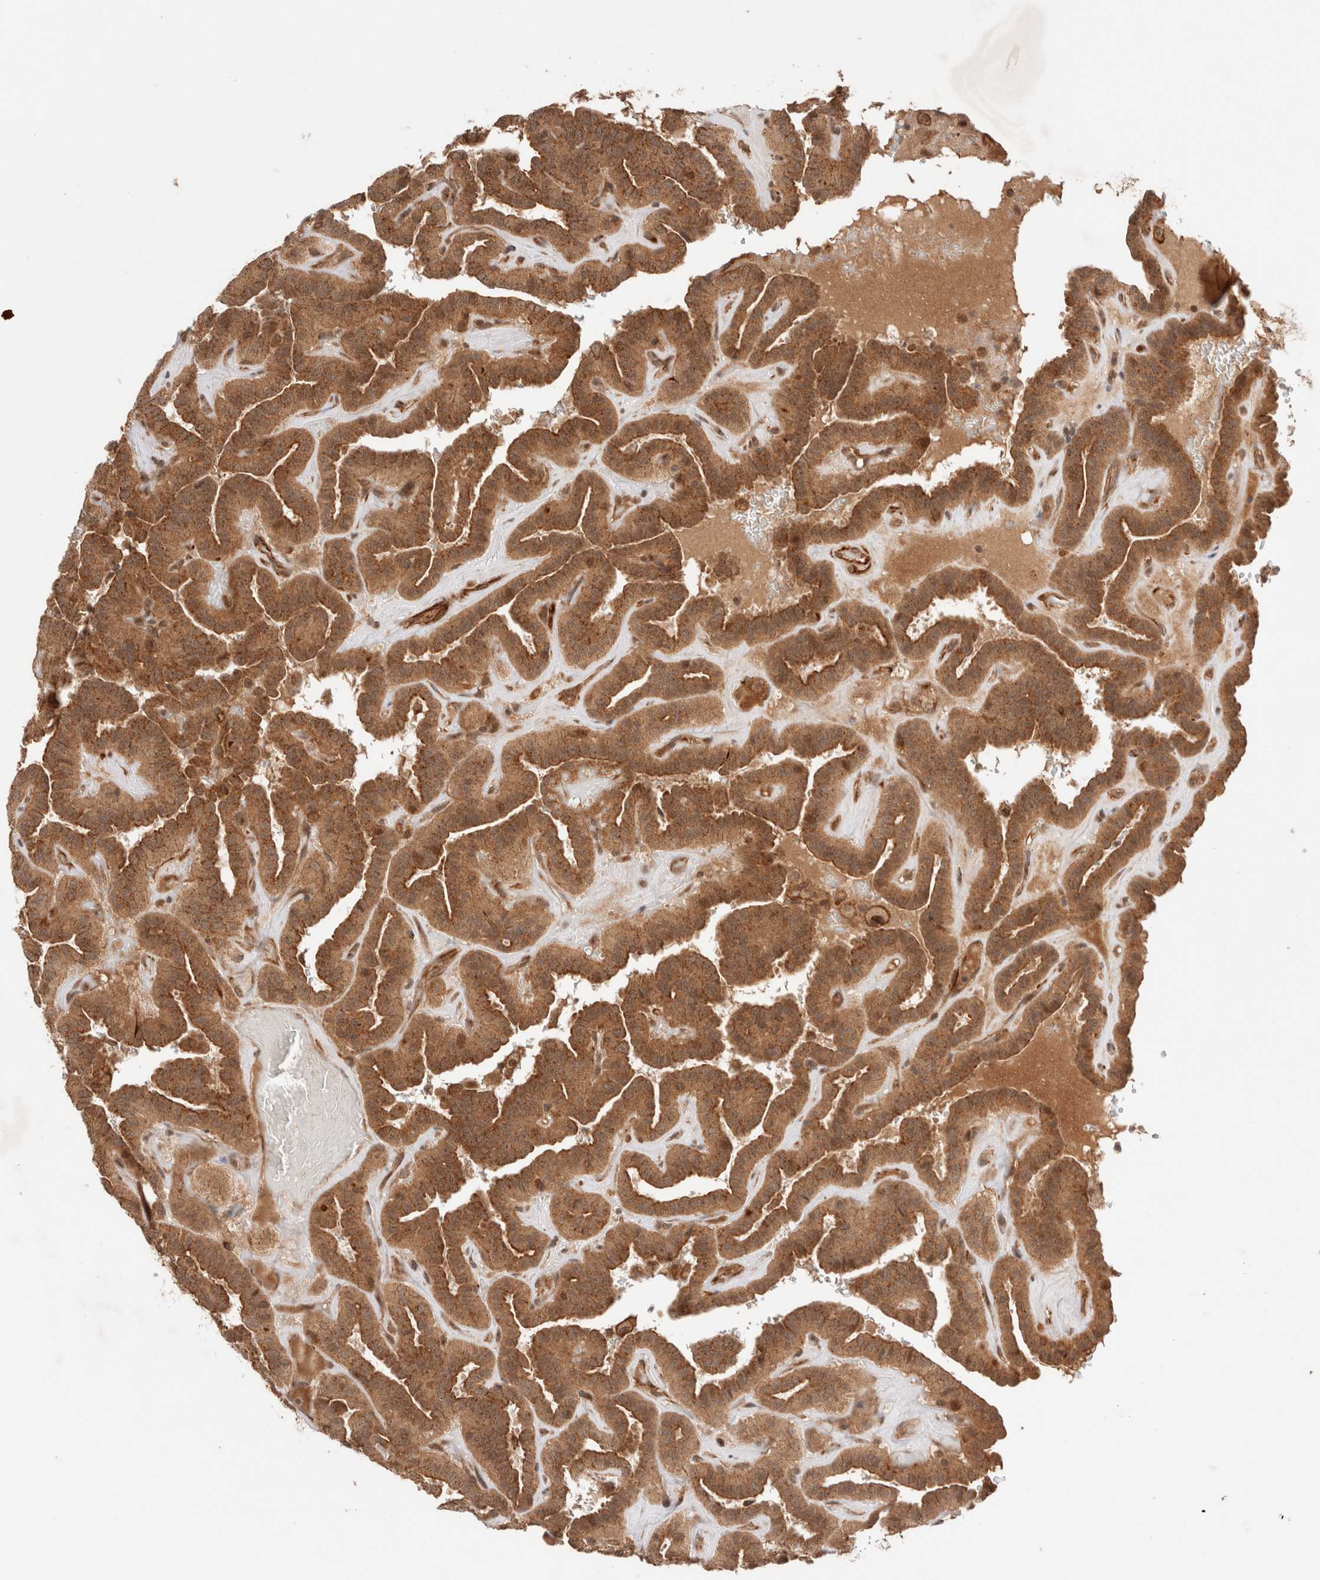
{"staining": {"intensity": "strong", "quantity": ">75%", "location": "cytoplasmic/membranous"}, "tissue": "thyroid cancer", "cell_type": "Tumor cells", "image_type": "cancer", "snomed": [{"axis": "morphology", "description": "Papillary adenocarcinoma, NOS"}, {"axis": "topography", "description": "Thyroid gland"}], "caption": "Human thyroid cancer (papillary adenocarcinoma) stained with a protein marker displays strong staining in tumor cells.", "gene": "SIKE1", "patient": {"sex": "male", "age": 77}}